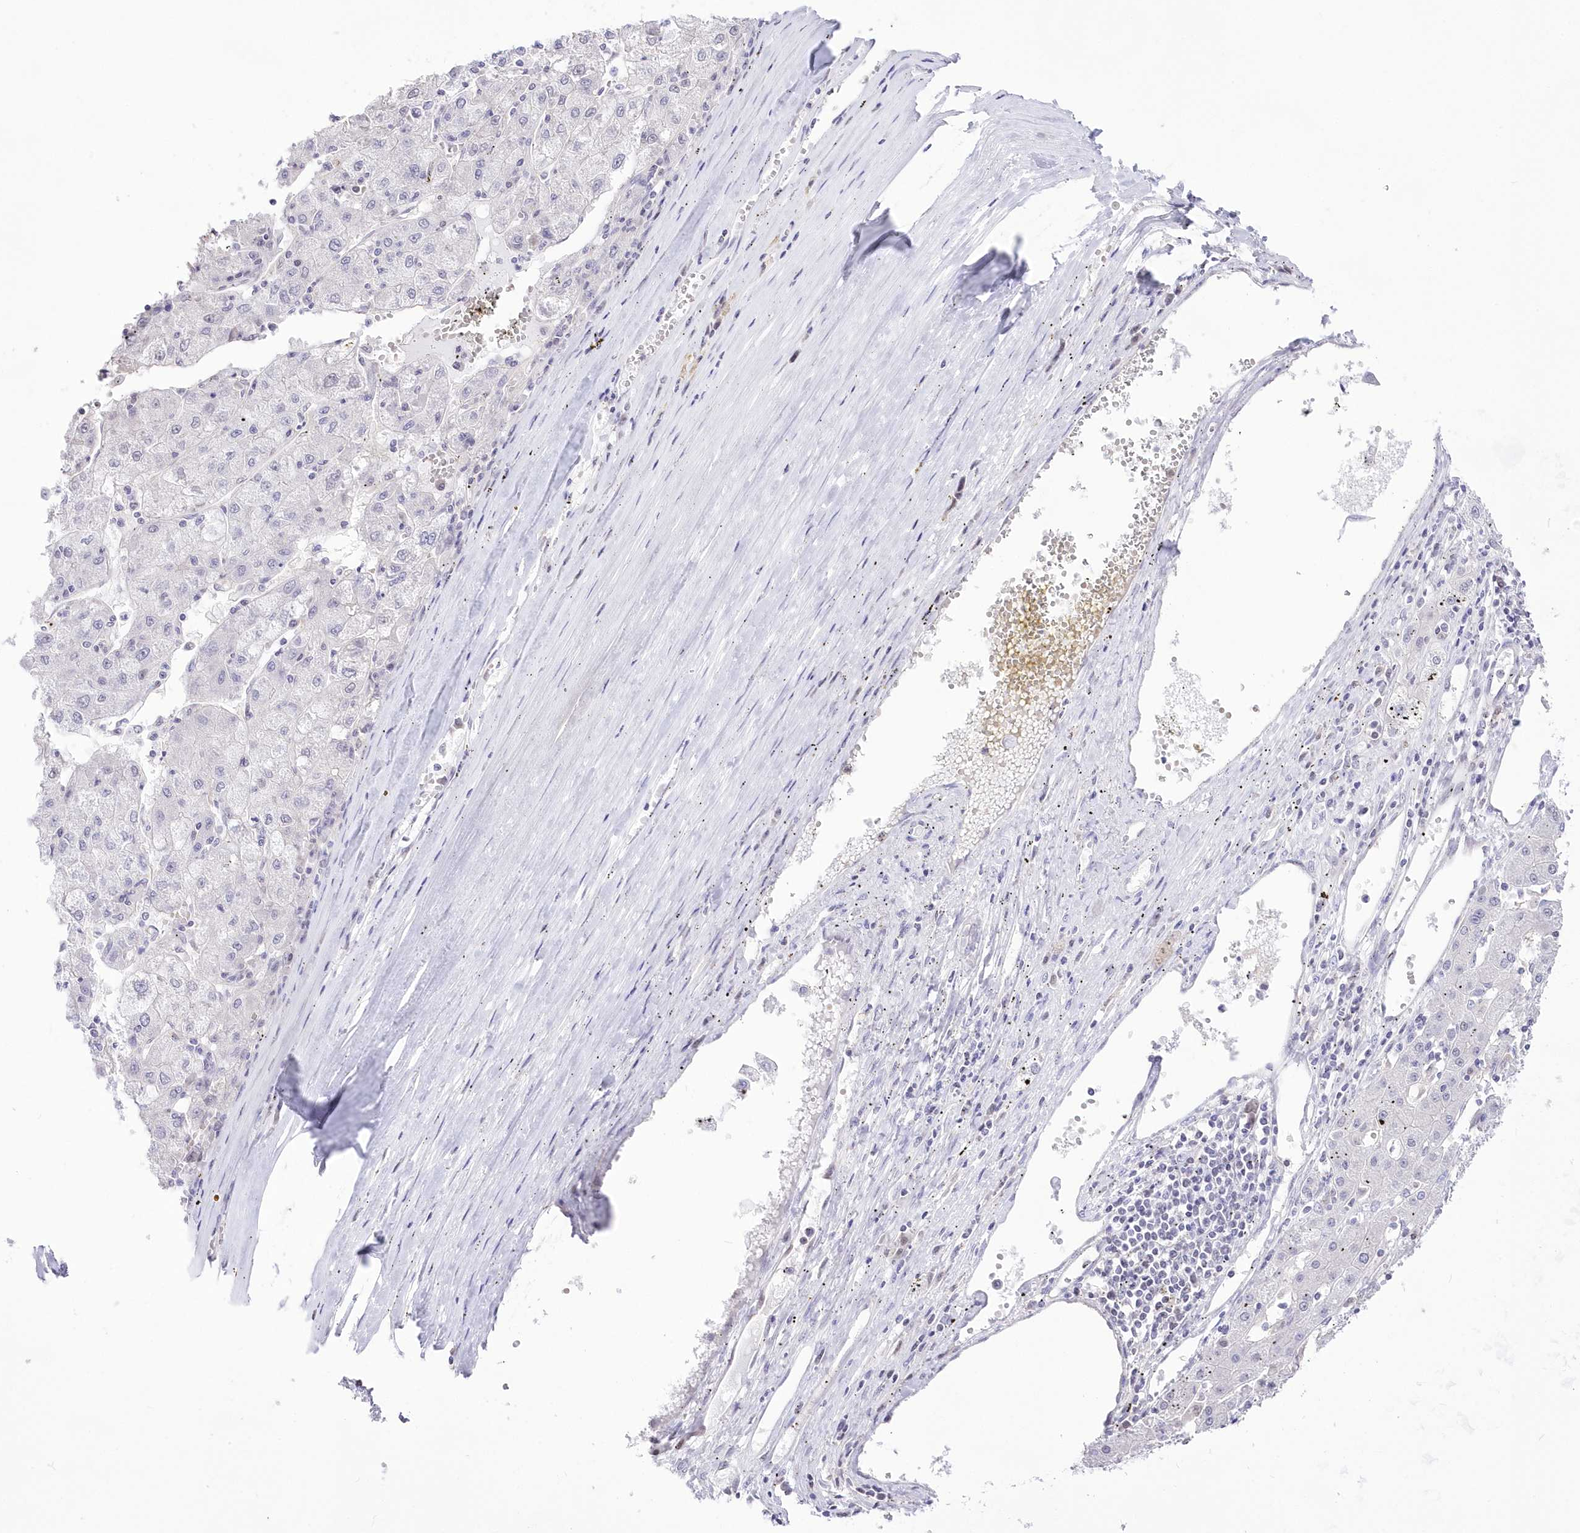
{"staining": {"intensity": "negative", "quantity": "none", "location": "none"}, "tissue": "liver cancer", "cell_type": "Tumor cells", "image_type": "cancer", "snomed": [{"axis": "morphology", "description": "Carcinoma, Hepatocellular, NOS"}, {"axis": "topography", "description": "Liver"}], "caption": "Tumor cells show no significant protein expression in liver cancer (hepatocellular carcinoma).", "gene": "UBA6", "patient": {"sex": "male", "age": 72}}